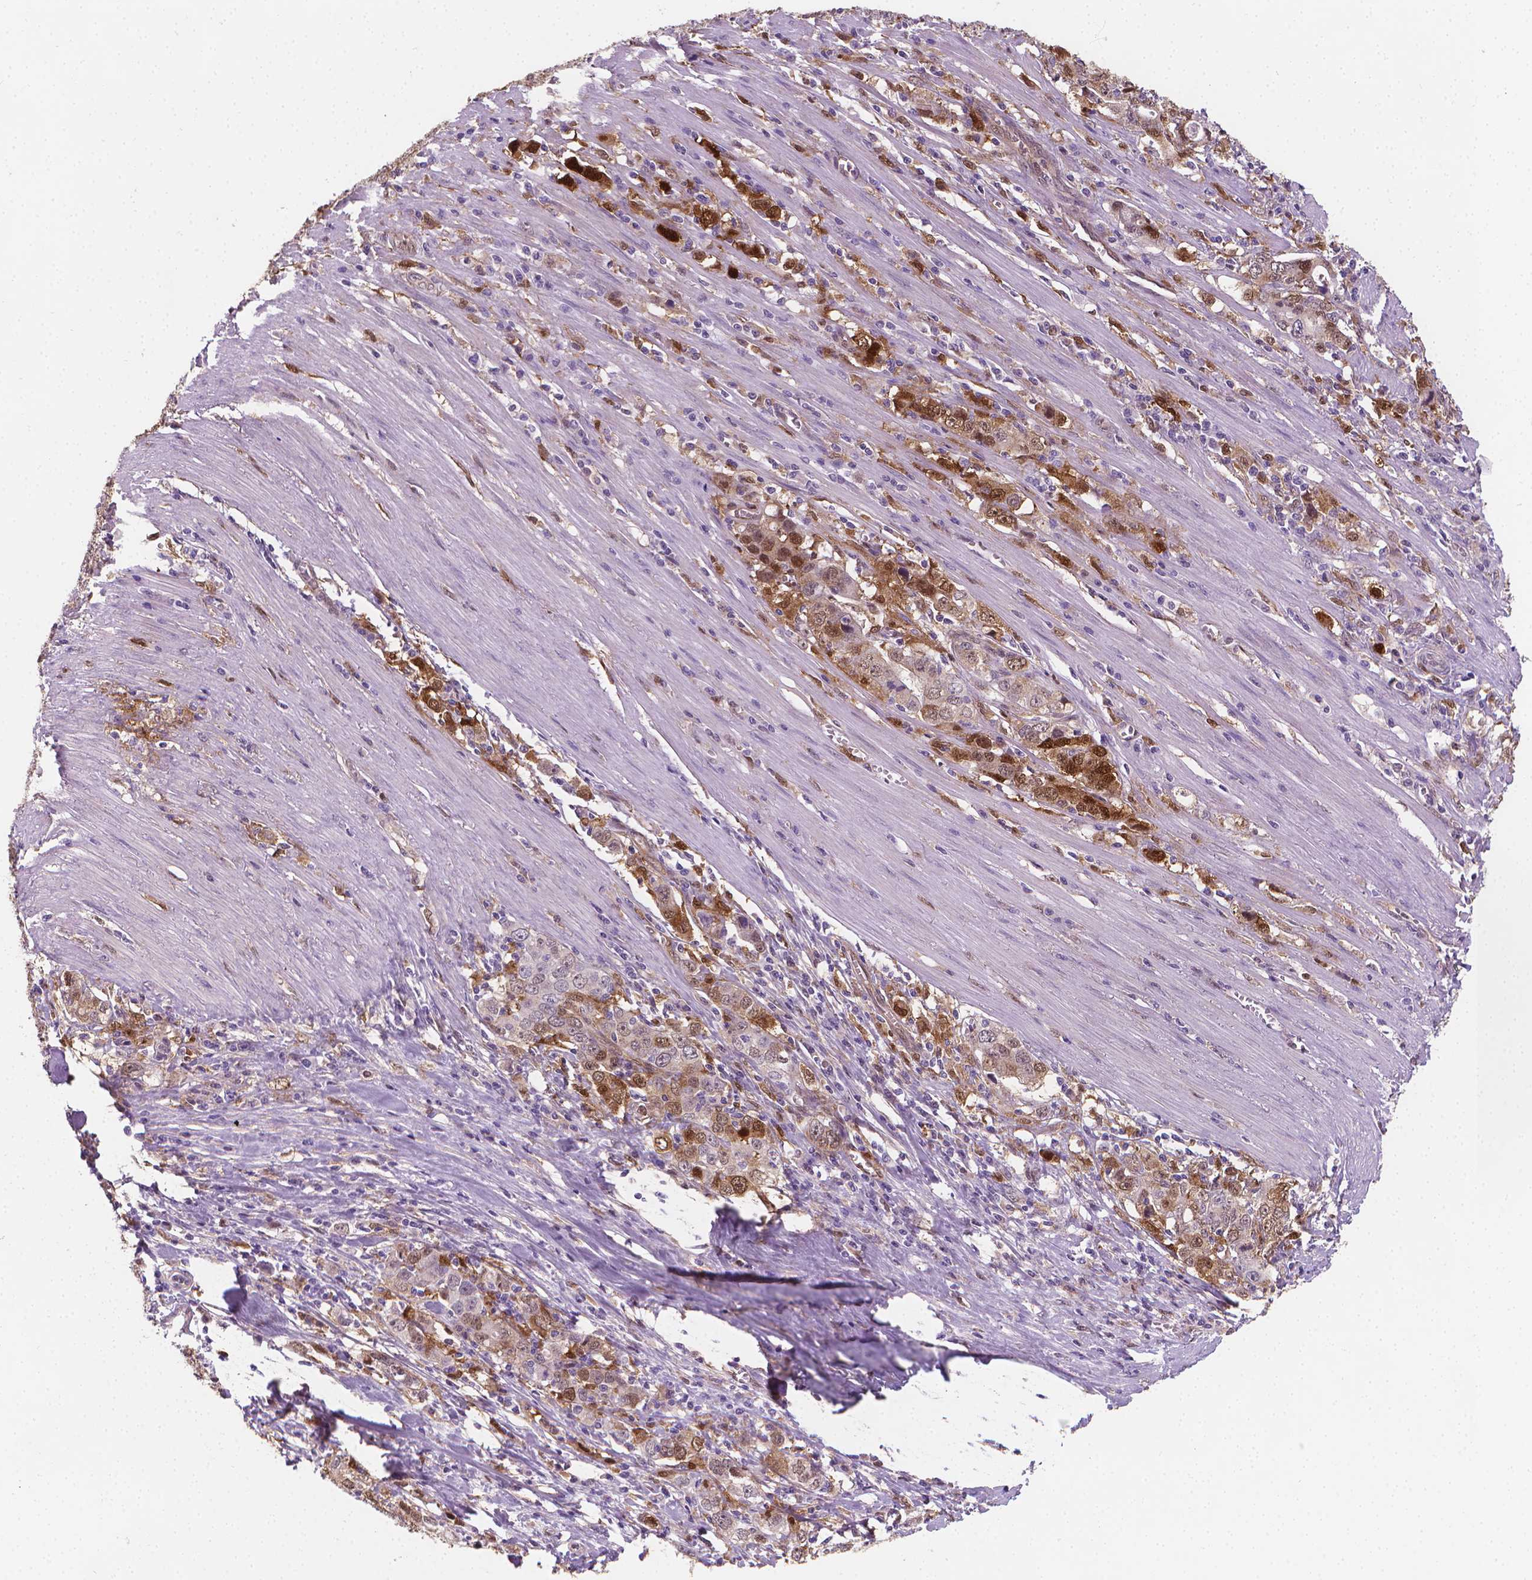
{"staining": {"intensity": "moderate", "quantity": "<25%", "location": "cytoplasmic/membranous,nuclear"}, "tissue": "stomach cancer", "cell_type": "Tumor cells", "image_type": "cancer", "snomed": [{"axis": "morphology", "description": "Adenocarcinoma, NOS"}, {"axis": "topography", "description": "Stomach, lower"}], "caption": "IHC image of neoplastic tissue: human stomach cancer (adenocarcinoma) stained using immunohistochemistry exhibits low levels of moderate protein expression localized specifically in the cytoplasmic/membranous and nuclear of tumor cells, appearing as a cytoplasmic/membranous and nuclear brown color.", "gene": "TNFAIP2", "patient": {"sex": "female", "age": 72}}